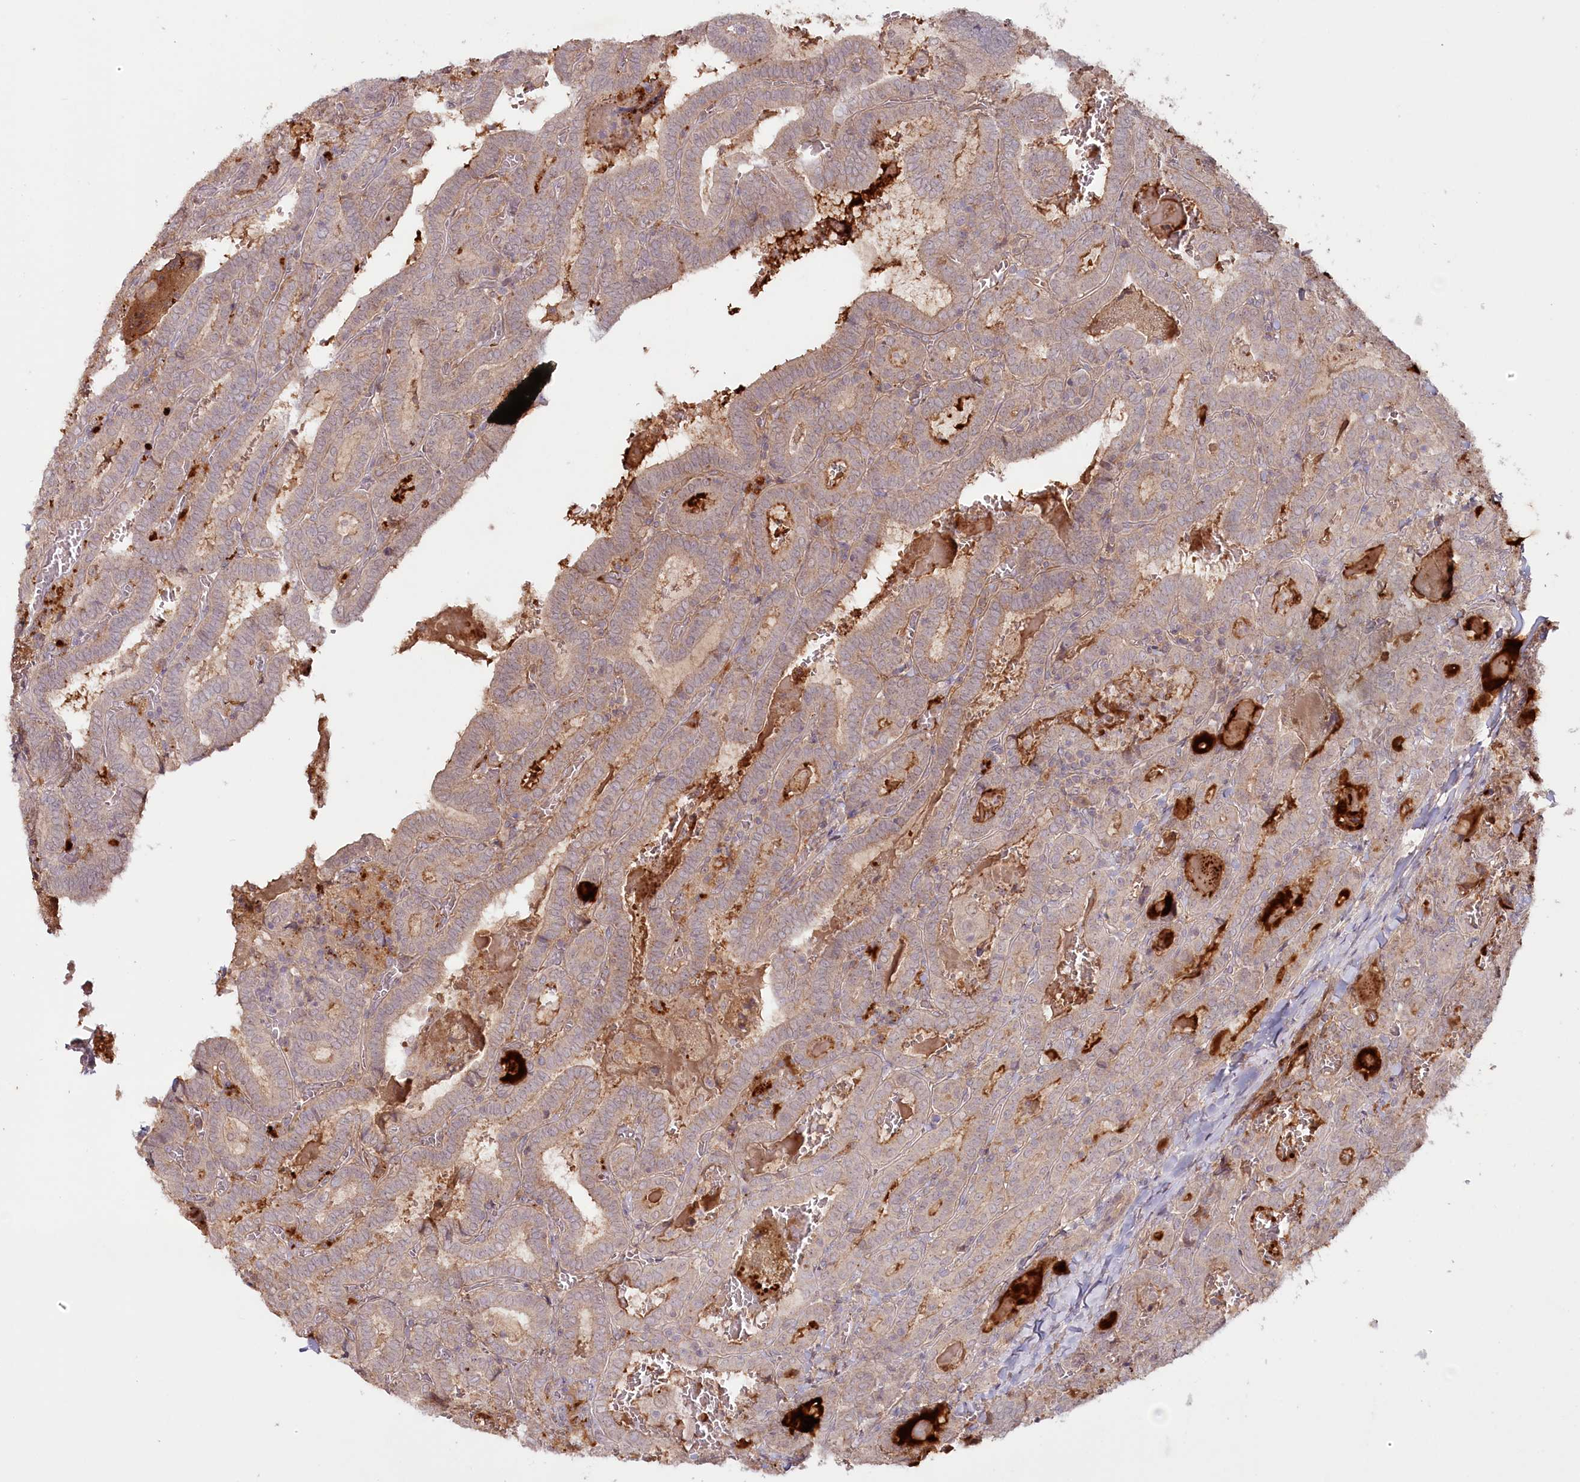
{"staining": {"intensity": "weak", "quantity": ">75%", "location": "cytoplasmic/membranous"}, "tissue": "thyroid cancer", "cell_type": "Tumor cells", "image_type": "cancer", "snomed": [{"axis": "morphology", "description": "Papillary adenocarcinoma, NOS"}, {"axis": "topography", "description": "Thyroid gland"}], "caption": "Weak cytoplasmic/membranous expression for a protein is appreciated in about >75% of tumor cells of thyroid cancer (papillary adenocarcinoma) using IHC.", "gene": "PSAPL1", "patient": {"sex": "female", "age": 72}}